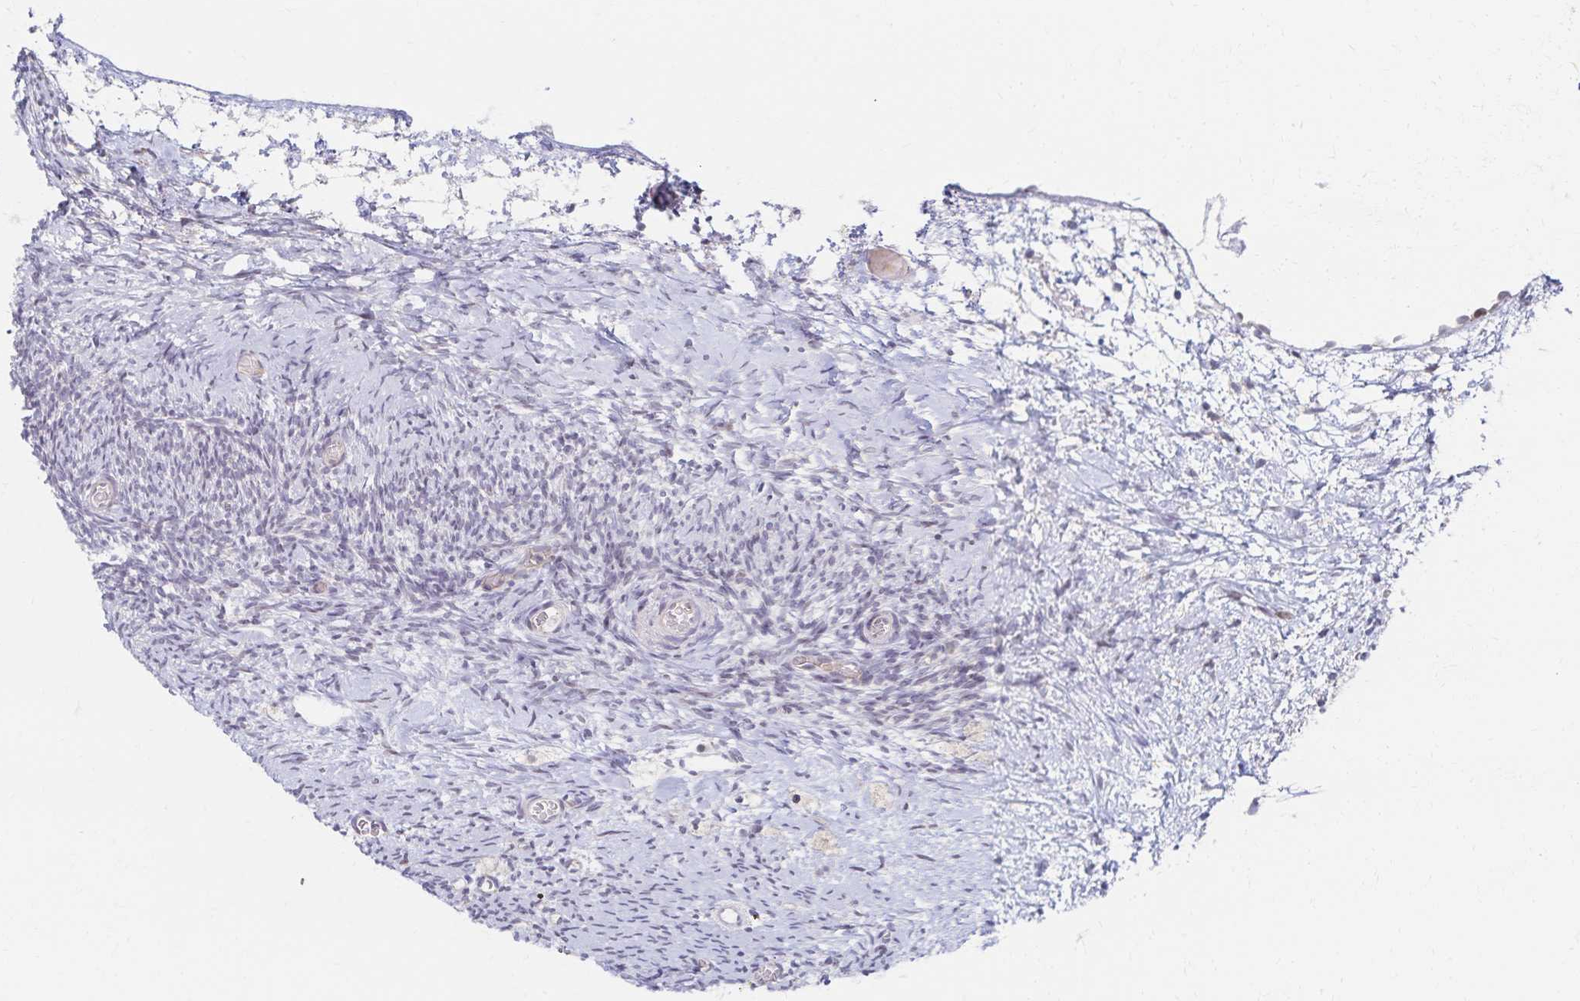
{"staining": {"intensity": "moderate", "quantity": ">75%", "location": "cytoplasmic/membranous"}, "tissue": "ovary", "cell_type": "Follicle cells", "image_type": "normal", "snomed": [{"axis": "morphology", "description": "Normal tissue, NOS"}, {"axis": "topography", "description": "Ovary"}], "caption": "Immunohistochemical staining of normal human ovary shows medium levels of moderate cytoplasmic/membranous staining in about >75% of follicle cells.", "gene": "RAB9B", "patient": {"sex": "female", "age": 39}}